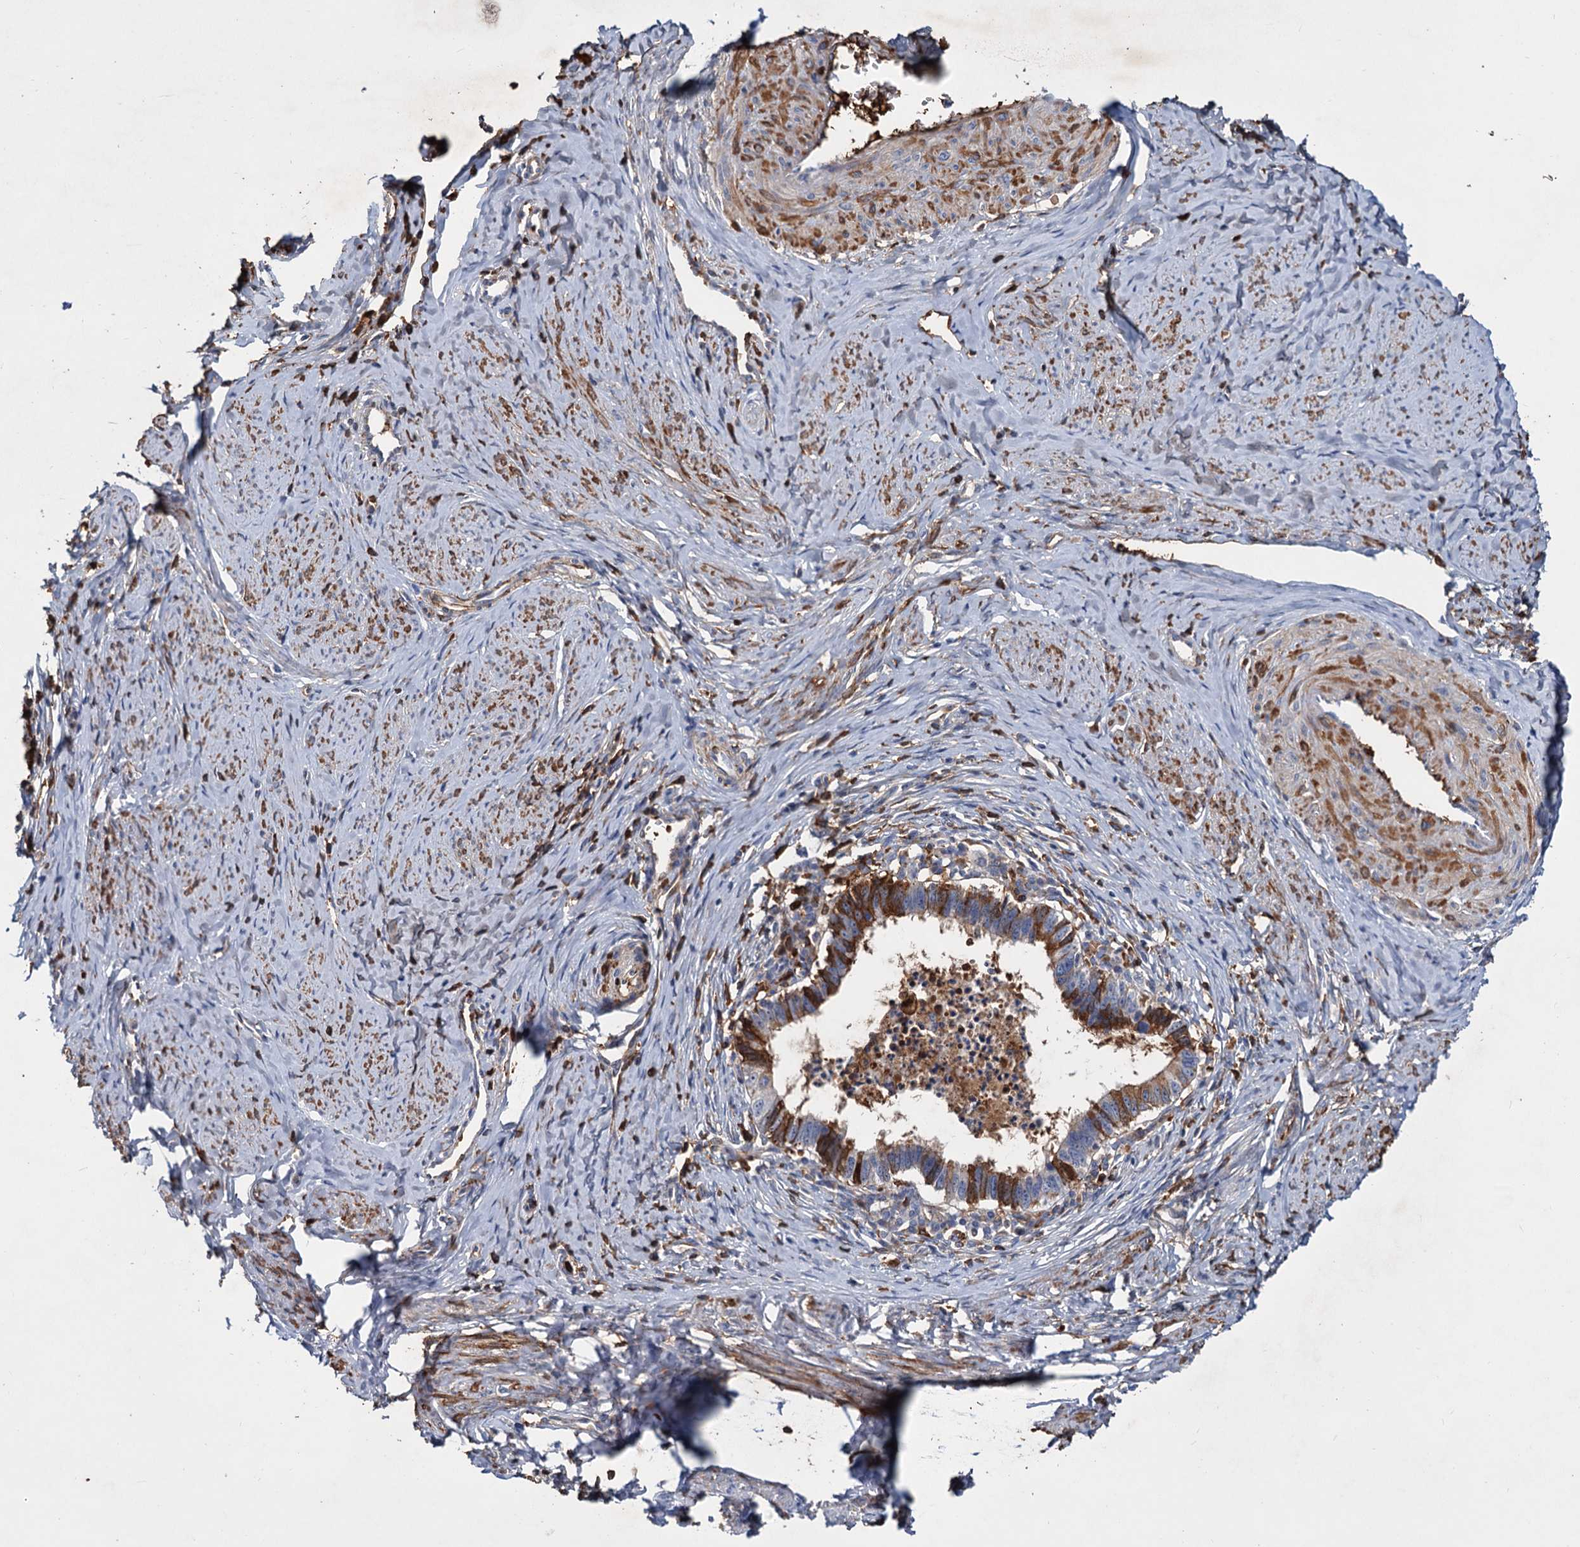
{"staining": {"intensity": "moderate", "quantity": "25%-75%", "location": "cytoplasmic/membranous"}, "tissue": "cervical cancer", "cell_type": "Tumor cells", "image_type": "cancer", "snomed": [{"axis": "morphology", "description": "Adenocarcinoma, NOS"}, {"axis": "topography", "description": "Cervix"}], "caption": "High-power microscopy captured an IHC photomicrograph of adenocarcinoma (cervical), revealing moderate cytoplasmic/membranous staining in approximately 25%-75% of tumor cells.", "gene": "CHRD", "patient": {"sex": "female", "age": 36}}